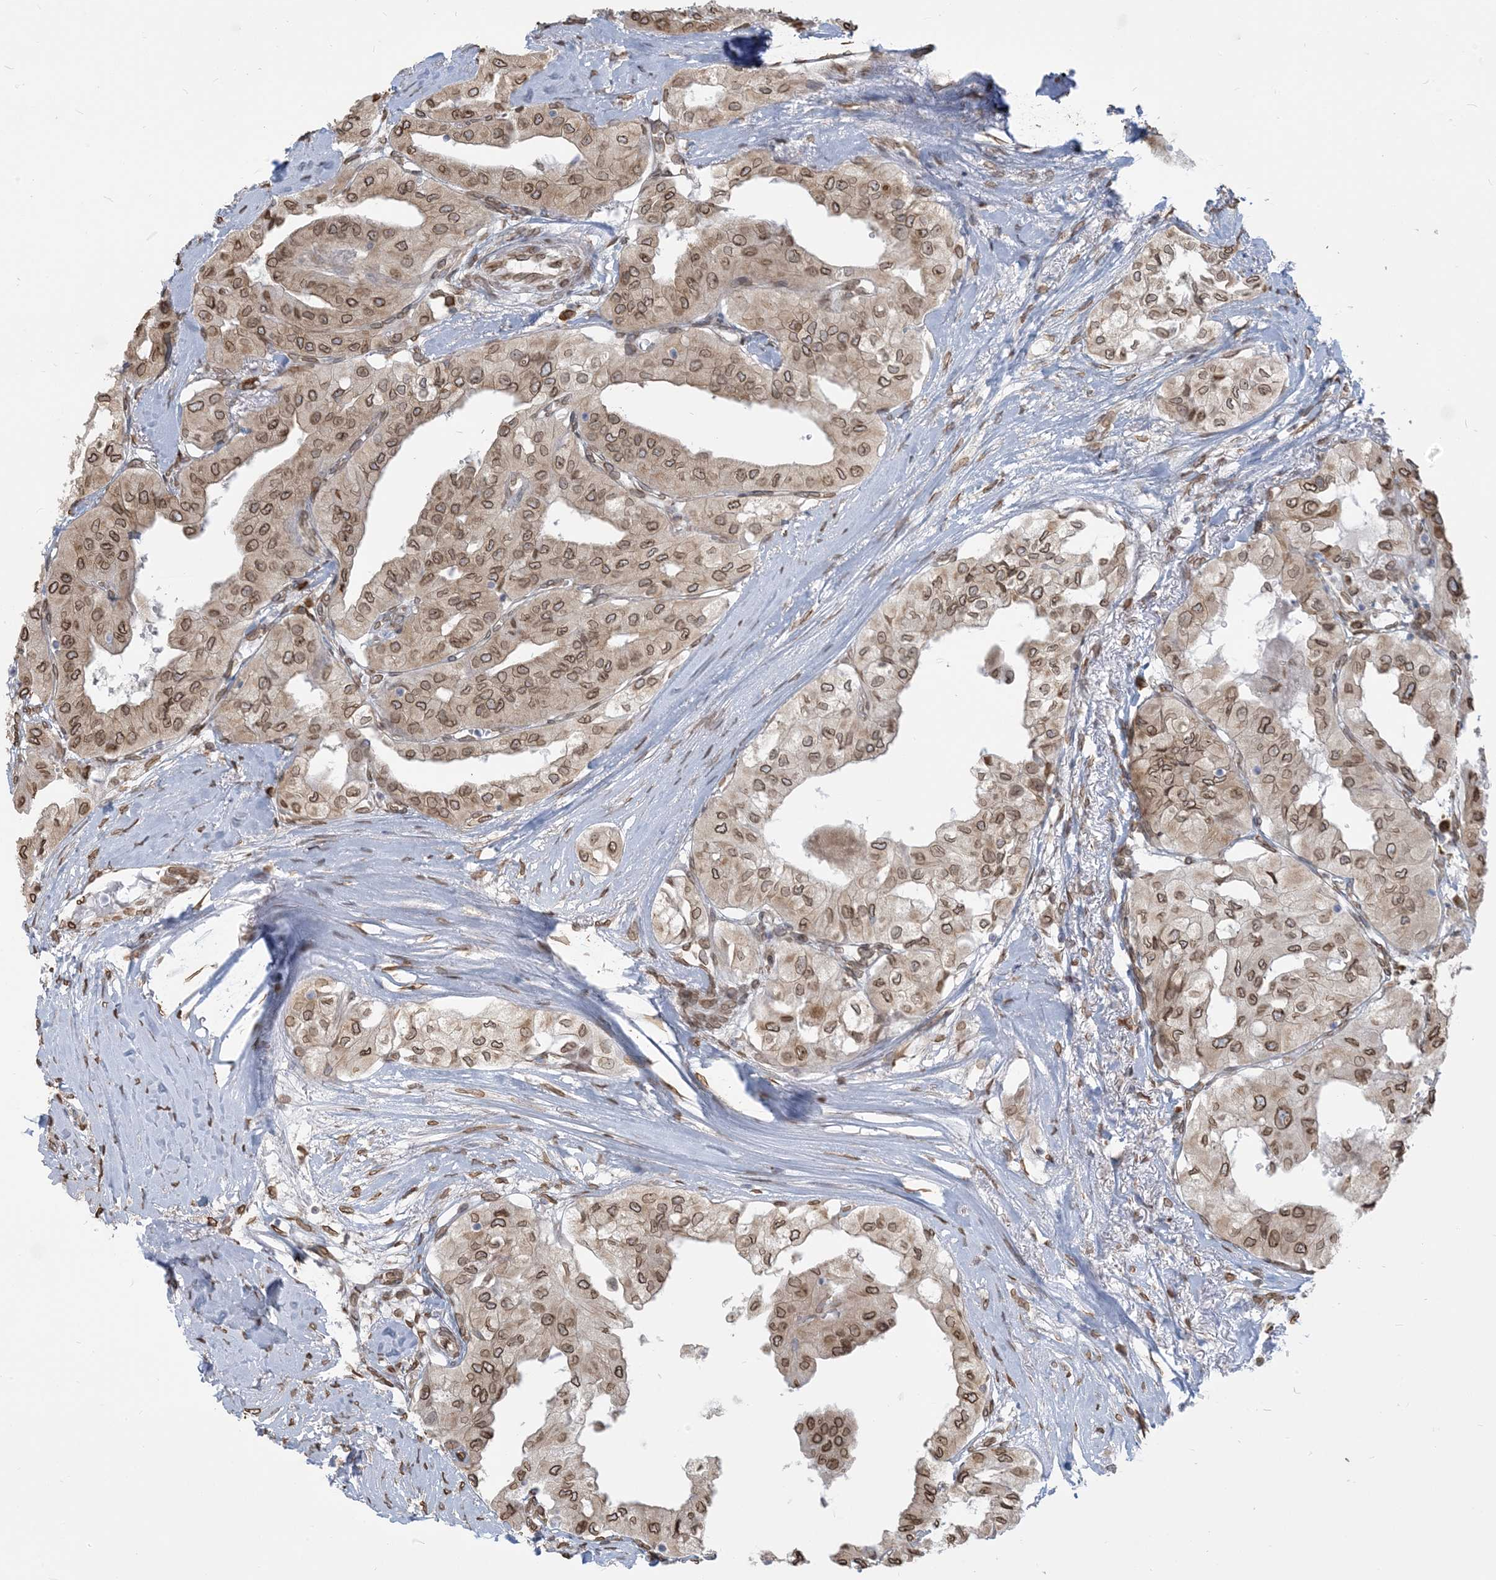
{"staining": {"intensity": "moderate", "quantity": ">75%", "location": "cytoplasmic/membranous,nuclear"}, "tissue": "thyroid cancer", "cell_type": "Tumor cells", "image_type": "cancer", "snomed": [{"axis": "morphology", "description": "Papillary adenocarcinoma, NOS"}, {"axis": "topography", "description": "Thyroid gland"}], "caption": "Protein positivity by immunohistochemistry shows moderate cytoplasmic/membranous and nuclear positivity in approximately >75% of tumor cells in papillary adenocarcinoma (thyroid).", "gene": "WWP1", "patient": {"sex": "female", "age": 59}}